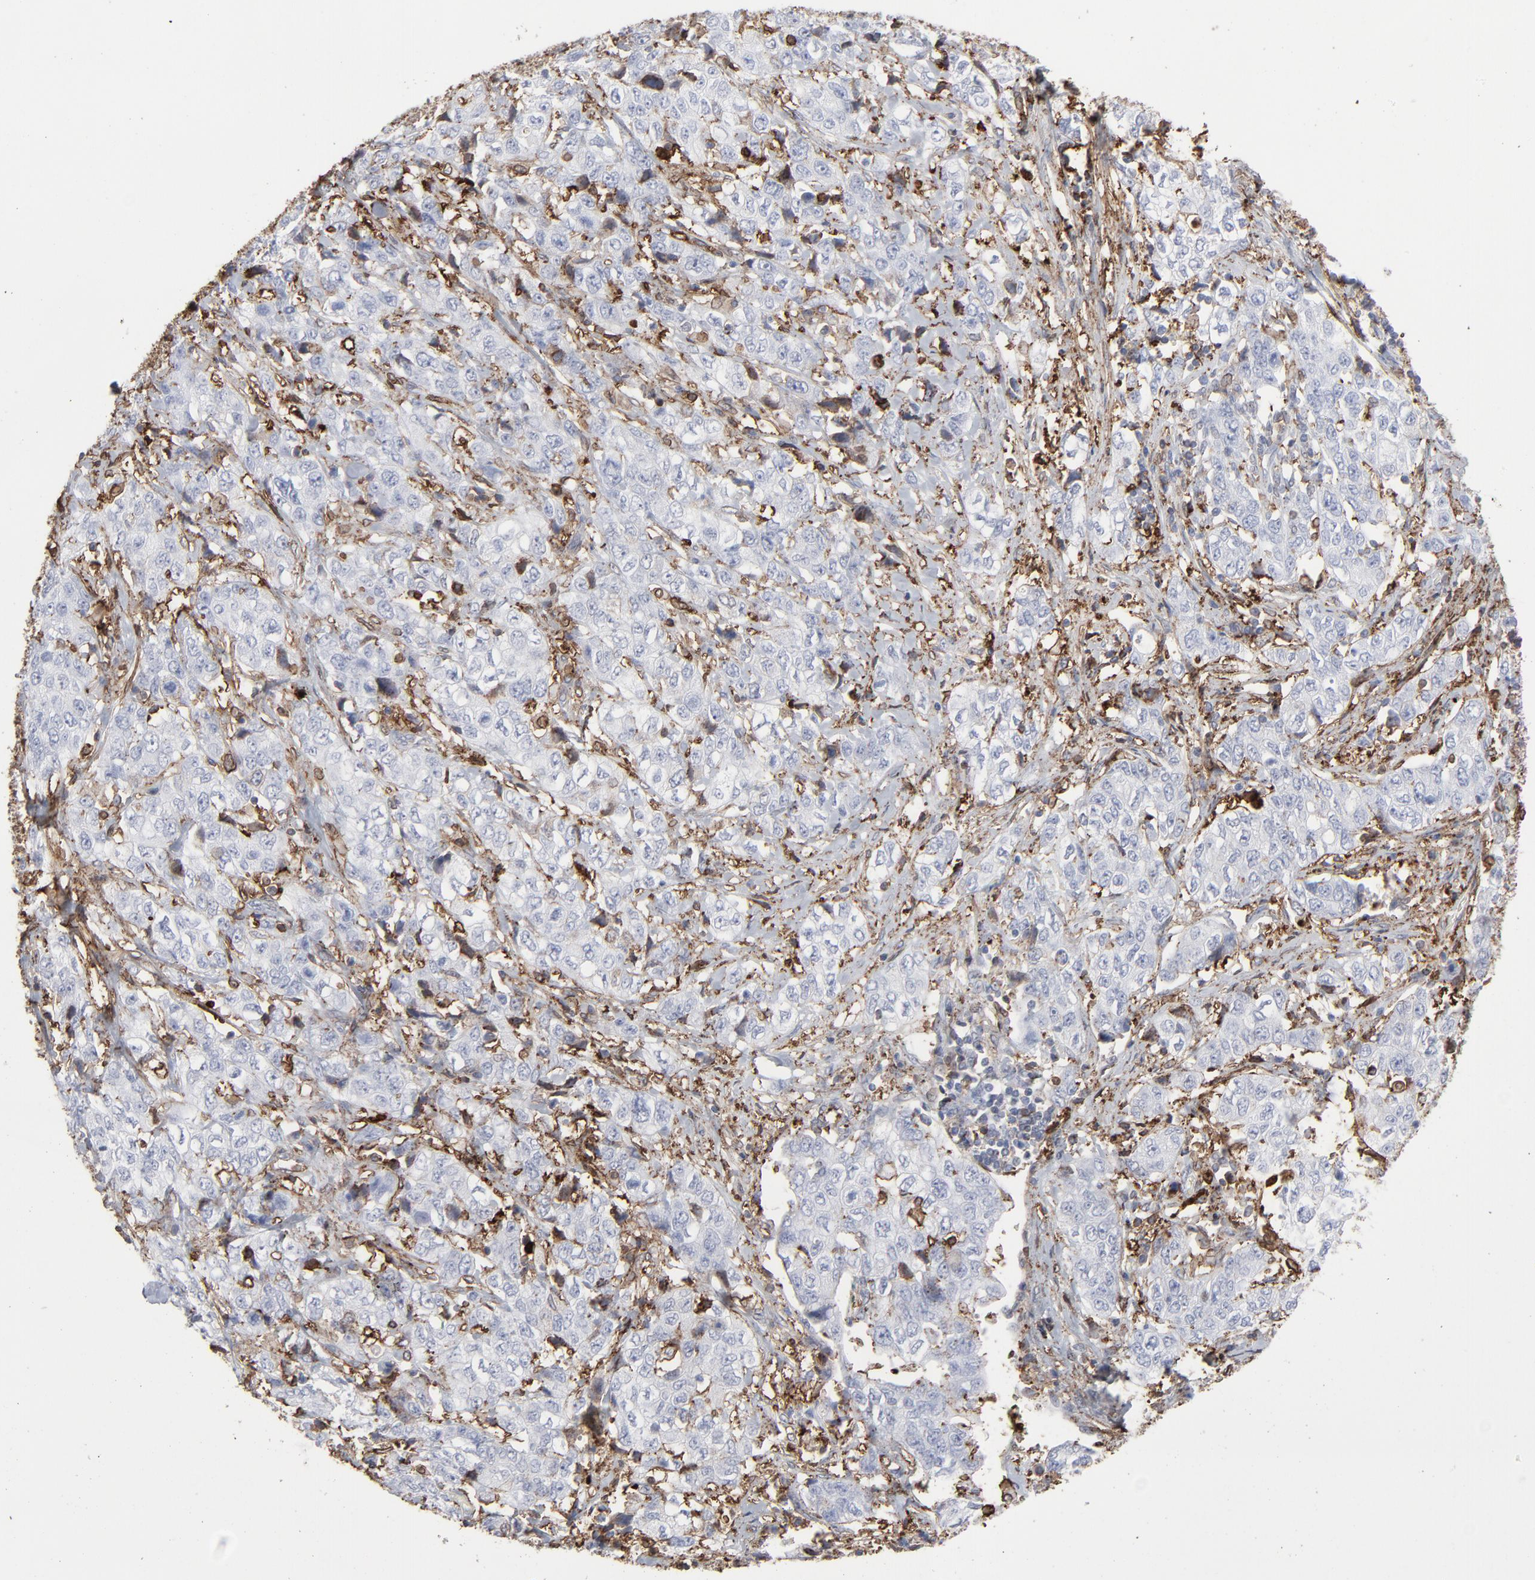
{"staining": {"intensity": "moderate", "quantity": "<25%", "location": "cytoplasmic/membranous"}, "tissue": "stomach cancer", "cell_type": "Tumor cells", "image_type": "cancer", "snomed": [{"axis": "morphology", "description": "Adenocarcinoma, NOS"}, {"axis": "topography", "description": "Stomach"}], "caption": "Immunohistochemistry (IHC) staining of adenocarcinoma (stomach), which demonstrates low levels of moderate cytoplasmic/membranous staining in approximately <25% of tumor cells indicating moderate cytoplasmic/membranous protein expression. The staining was performed using DAB (3,3'-diaminobenzidine) (brown) for protein detection and nuclei were counterstained in hematoxylin (blue).", "gene": "ANXA5", "patient": {"sex": "male", "age": 48}}